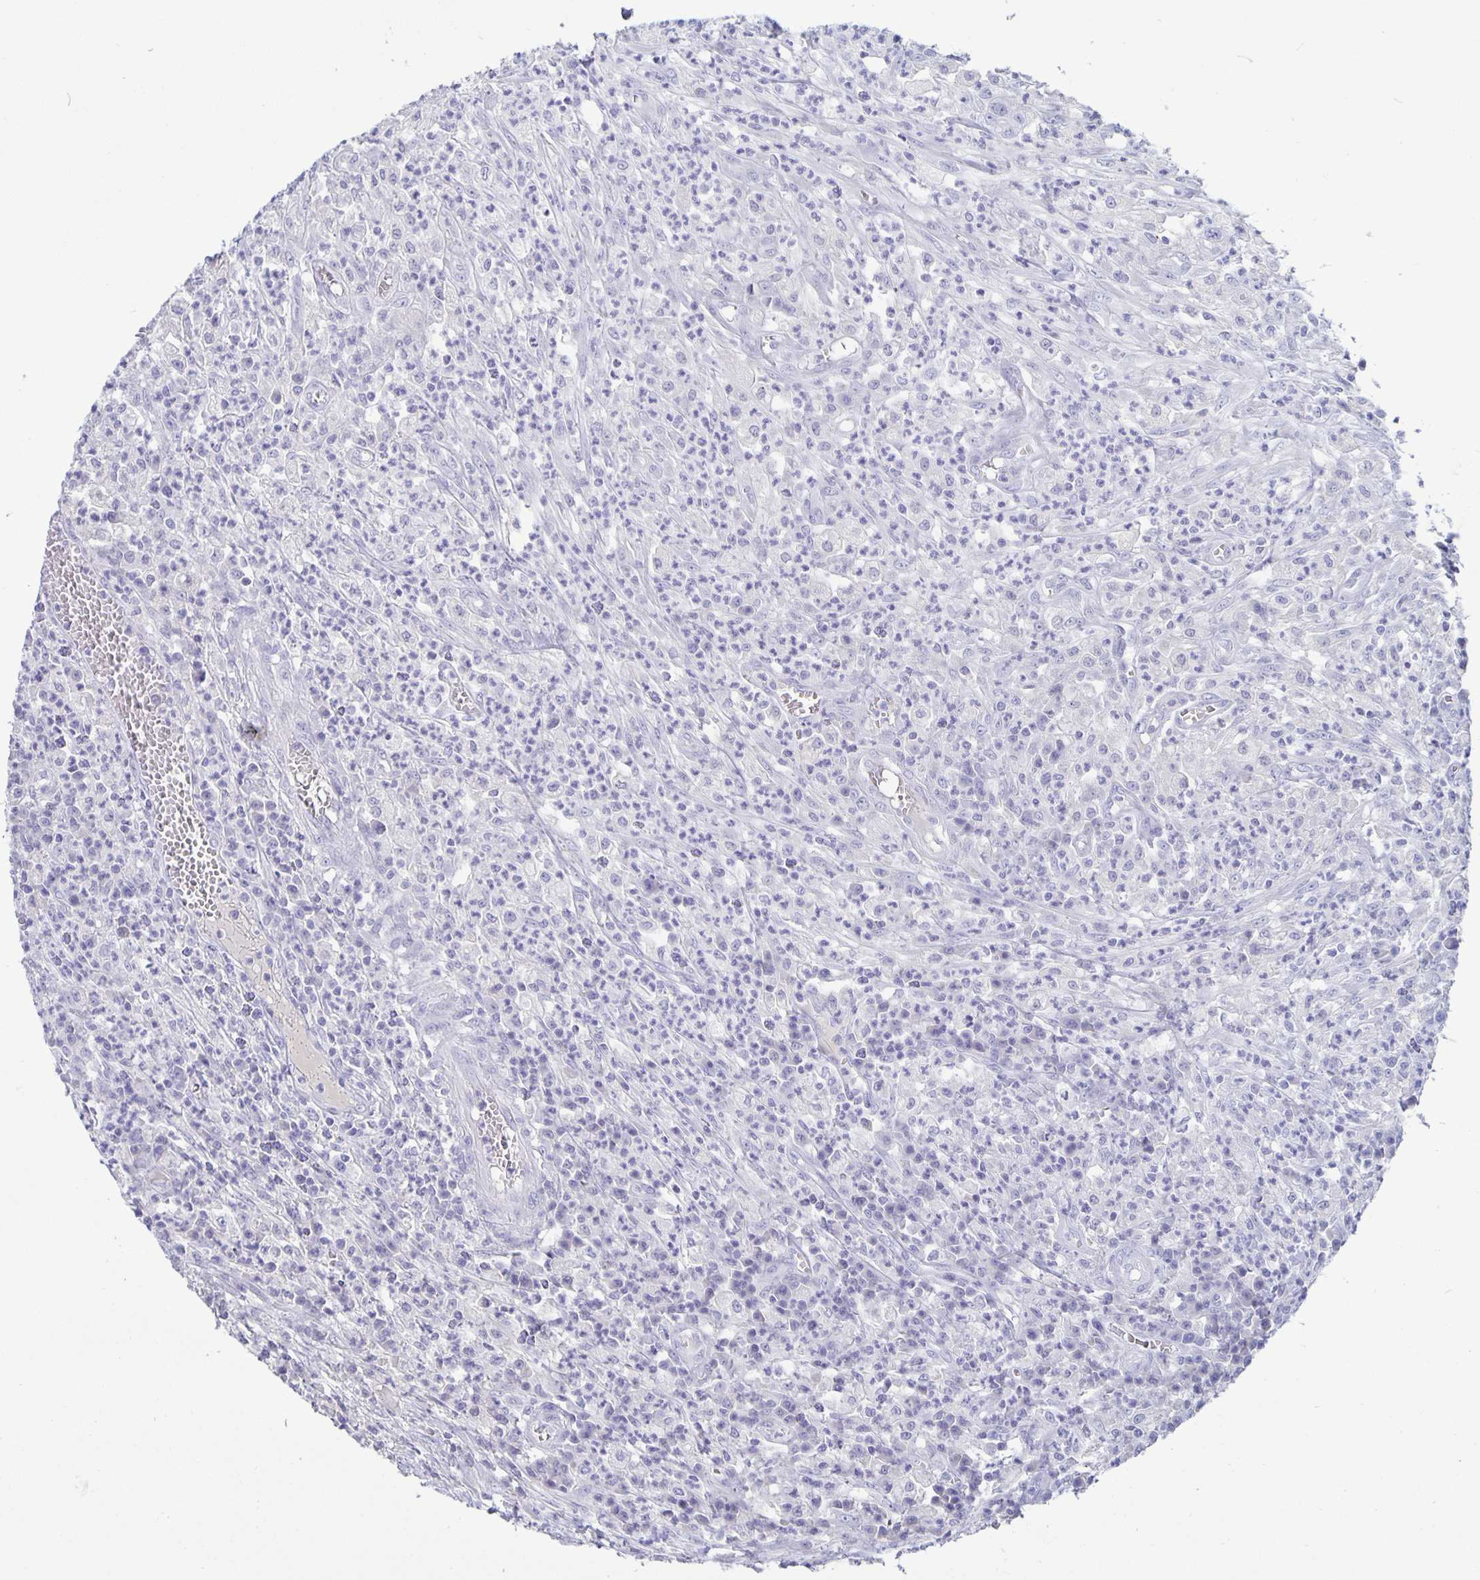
{"staining": {"intensity": "negative", "quantity": "none", "location": "none"}, "tissue": "colorectal cancer", "cell_type": "Tumor cells", "image_type": "cancer", "snomed": [{"axis": "morphology", "description": "Normal tissue, NOS"}, {"axis": "morphology", "description": "Adenocarcinoma, NOS"}, {"axis": "topography", "description": "Colon"}], "caption": "High power microscopy image of an immunohistochemistry (IHC) photomicrograph of adenocarcinoma (colorectal), revealing no significant positivity in tumor cells. (Stains: DAB immunohistochemistry with hematoxylin counter stain, Microscopy: brightfield microscopy at high magnification).", "gene": "BPIFA3", "patient": {"sex": "male", "age": 65}}